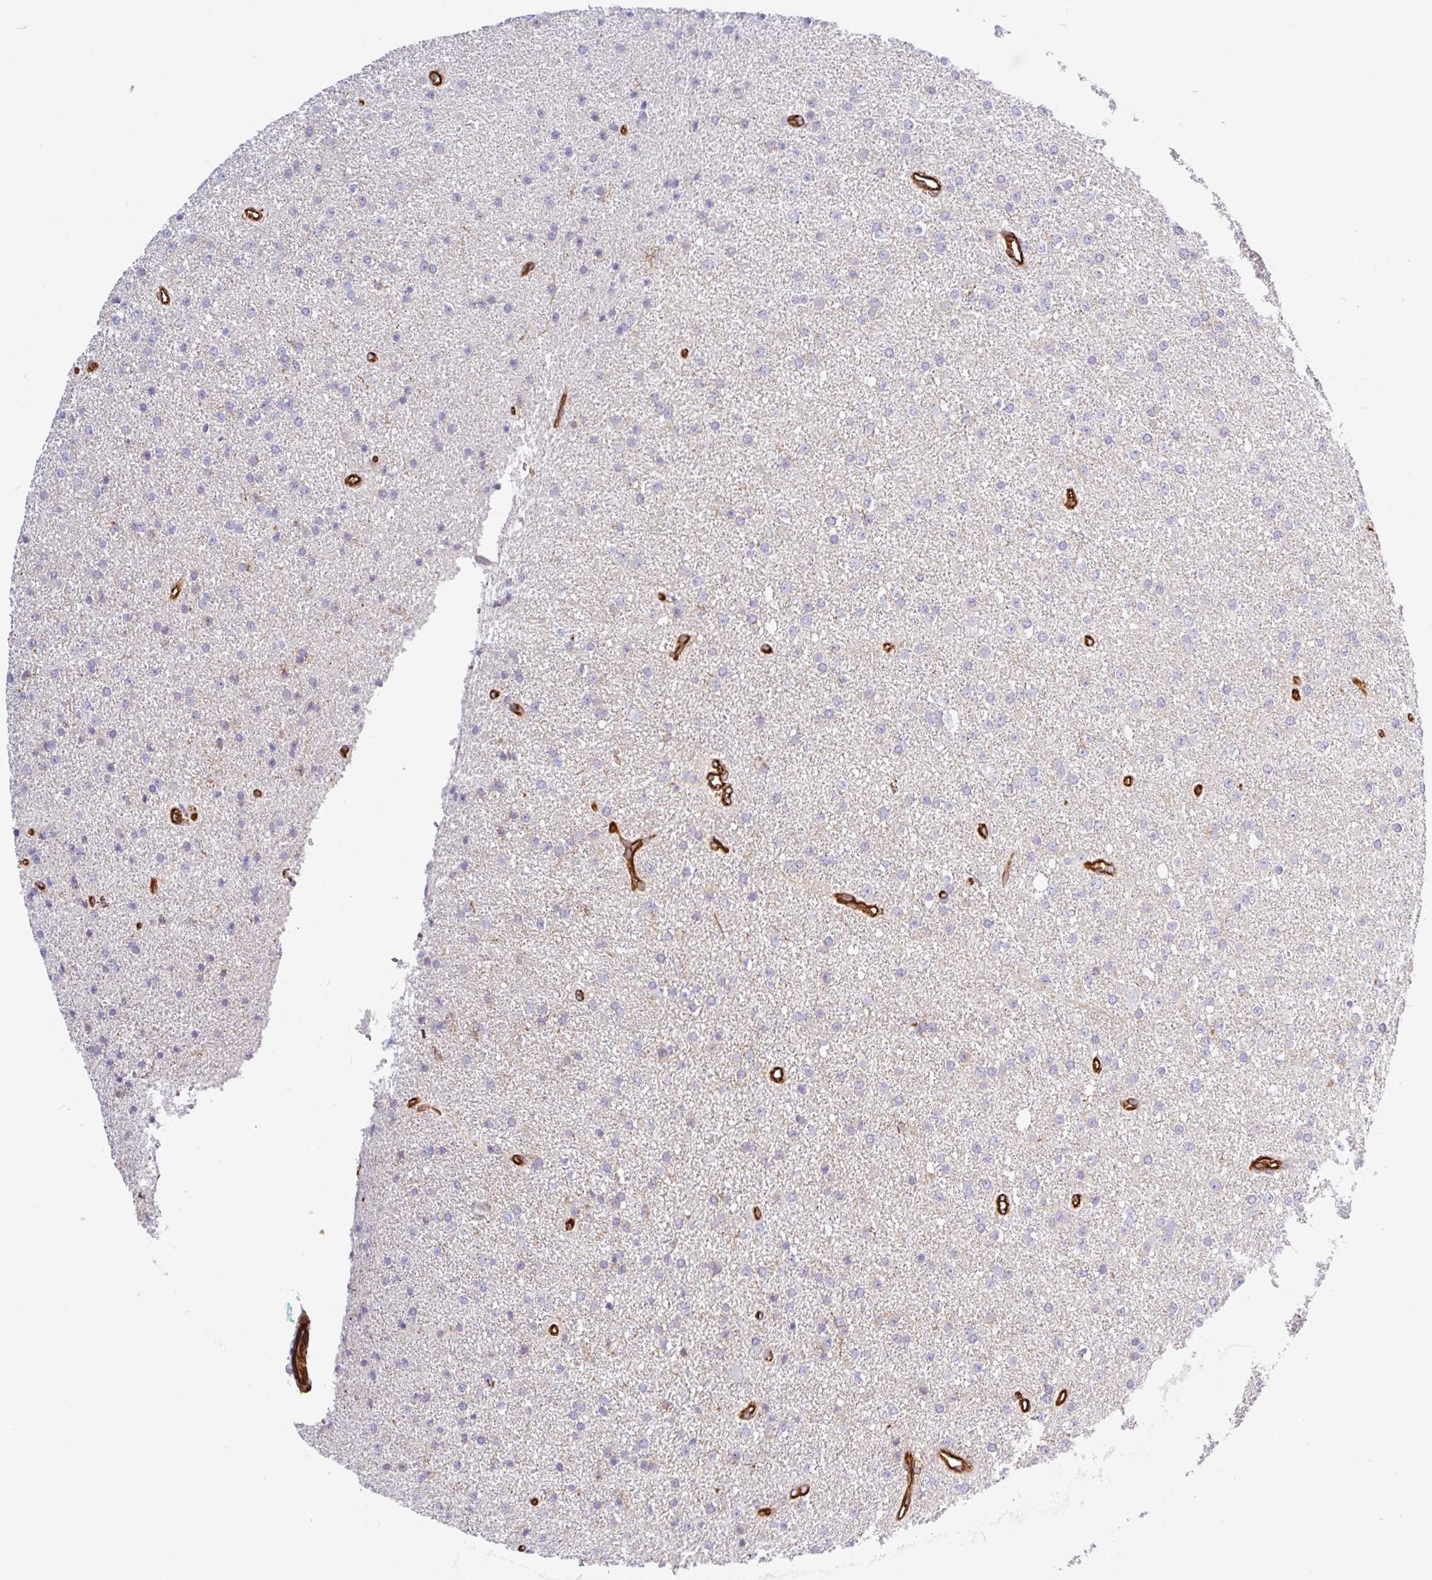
{"staining": {"intensity": "negative", "quantity": "none", "location": "none"}, "tissue": "glioma", "cell_type": "Tumor cells", "image_type": "cancer", "snomed": [{"axis": "morphology", "description": "Glioma, malignant, Low grade"}, {"axis": "topography", "description": "Brain"}], "caption": "Immunohistochemistry histopathology image of neoplastic tissue: glioma stained with DAB exhibits no significant protein expression in tumor cells. The staining is performed using DAB brown chromogen with nuclei counter-stained in using hematoxylin.", "gene": "PPFIA1", "patient": {"sex": "female", "age": 34}}